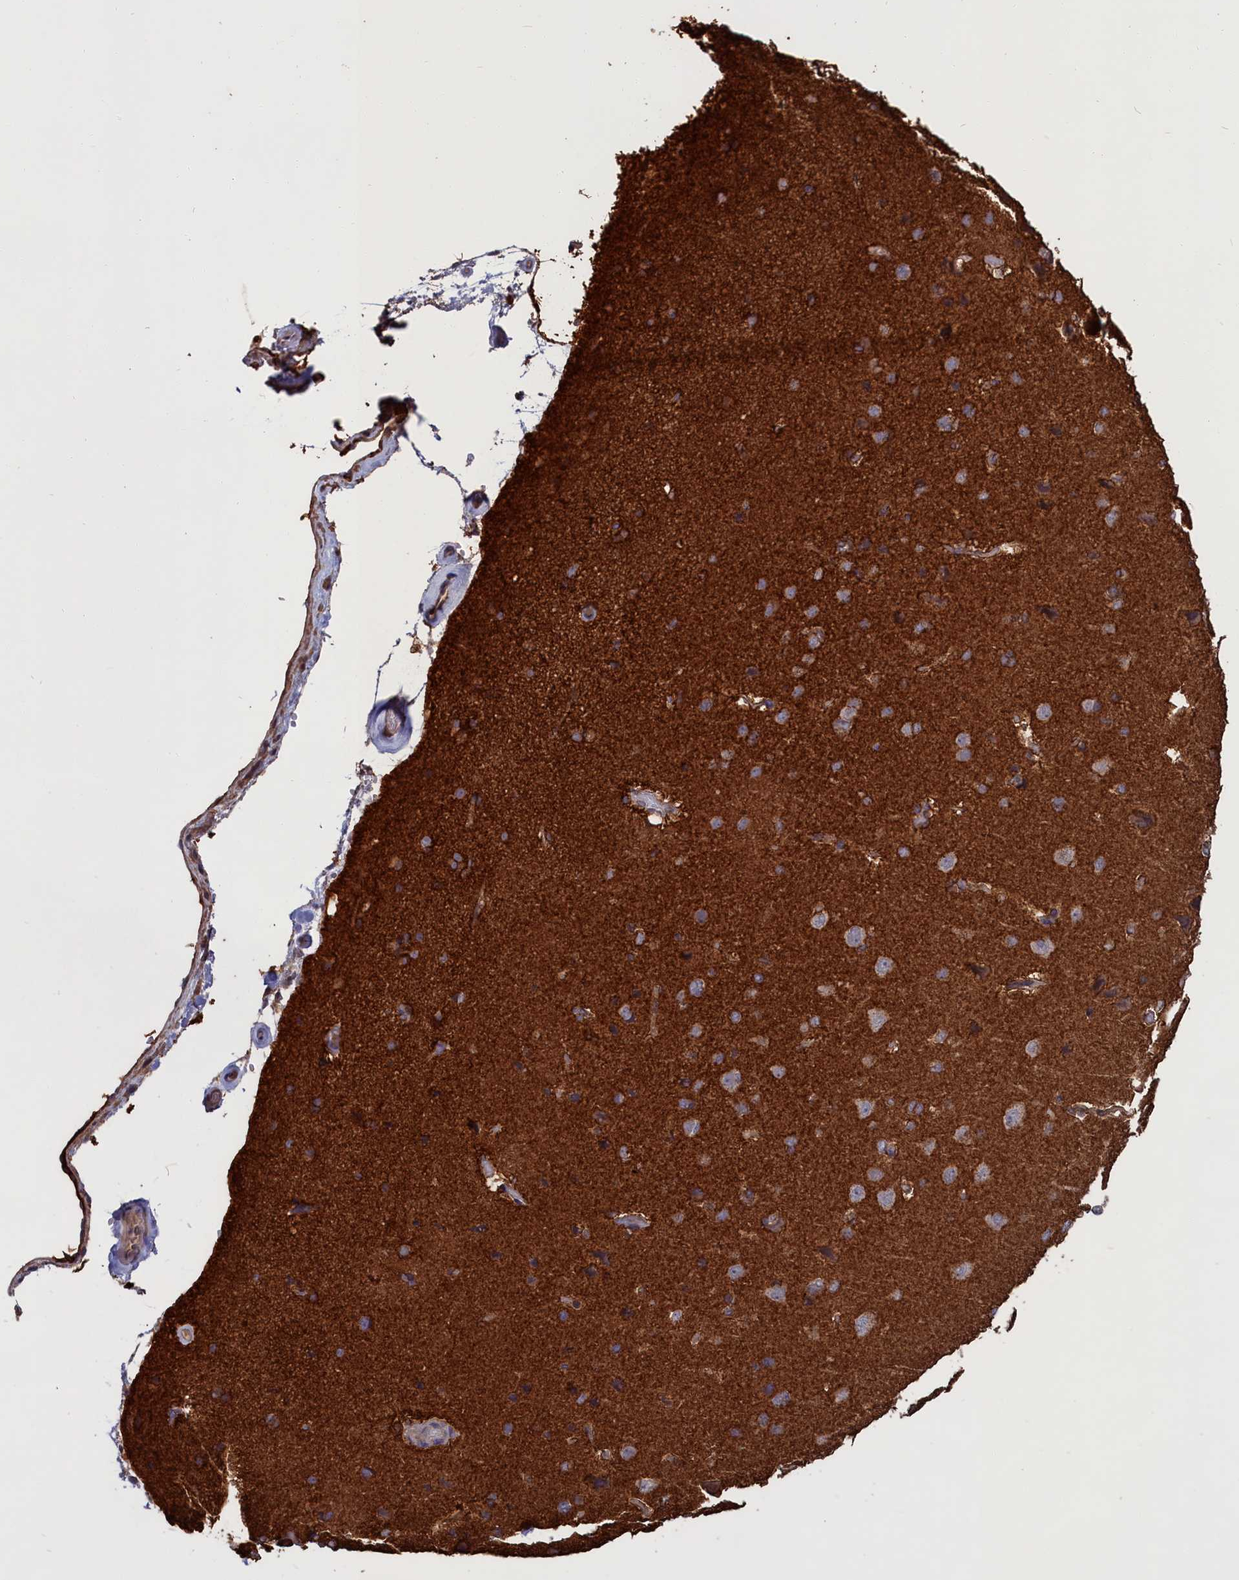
{"staining": {"intensity": "negative", "quantity": "none", "location": "none"}, "tissue": "cerebral cortex", "cell_type": "Endothelial cells", "image_type": "normal", "snomed": [{"axis": "morphology", "description": "Normal tissue, NOS"}, {"axis": "topography", "description": "Cerebral cortex"}], "caption": "Image shows no protein staining in endothelial cells of normal cerebral cortex.", "gene": "DENND1B", "patient": {"sex": "male", "age": 62}}